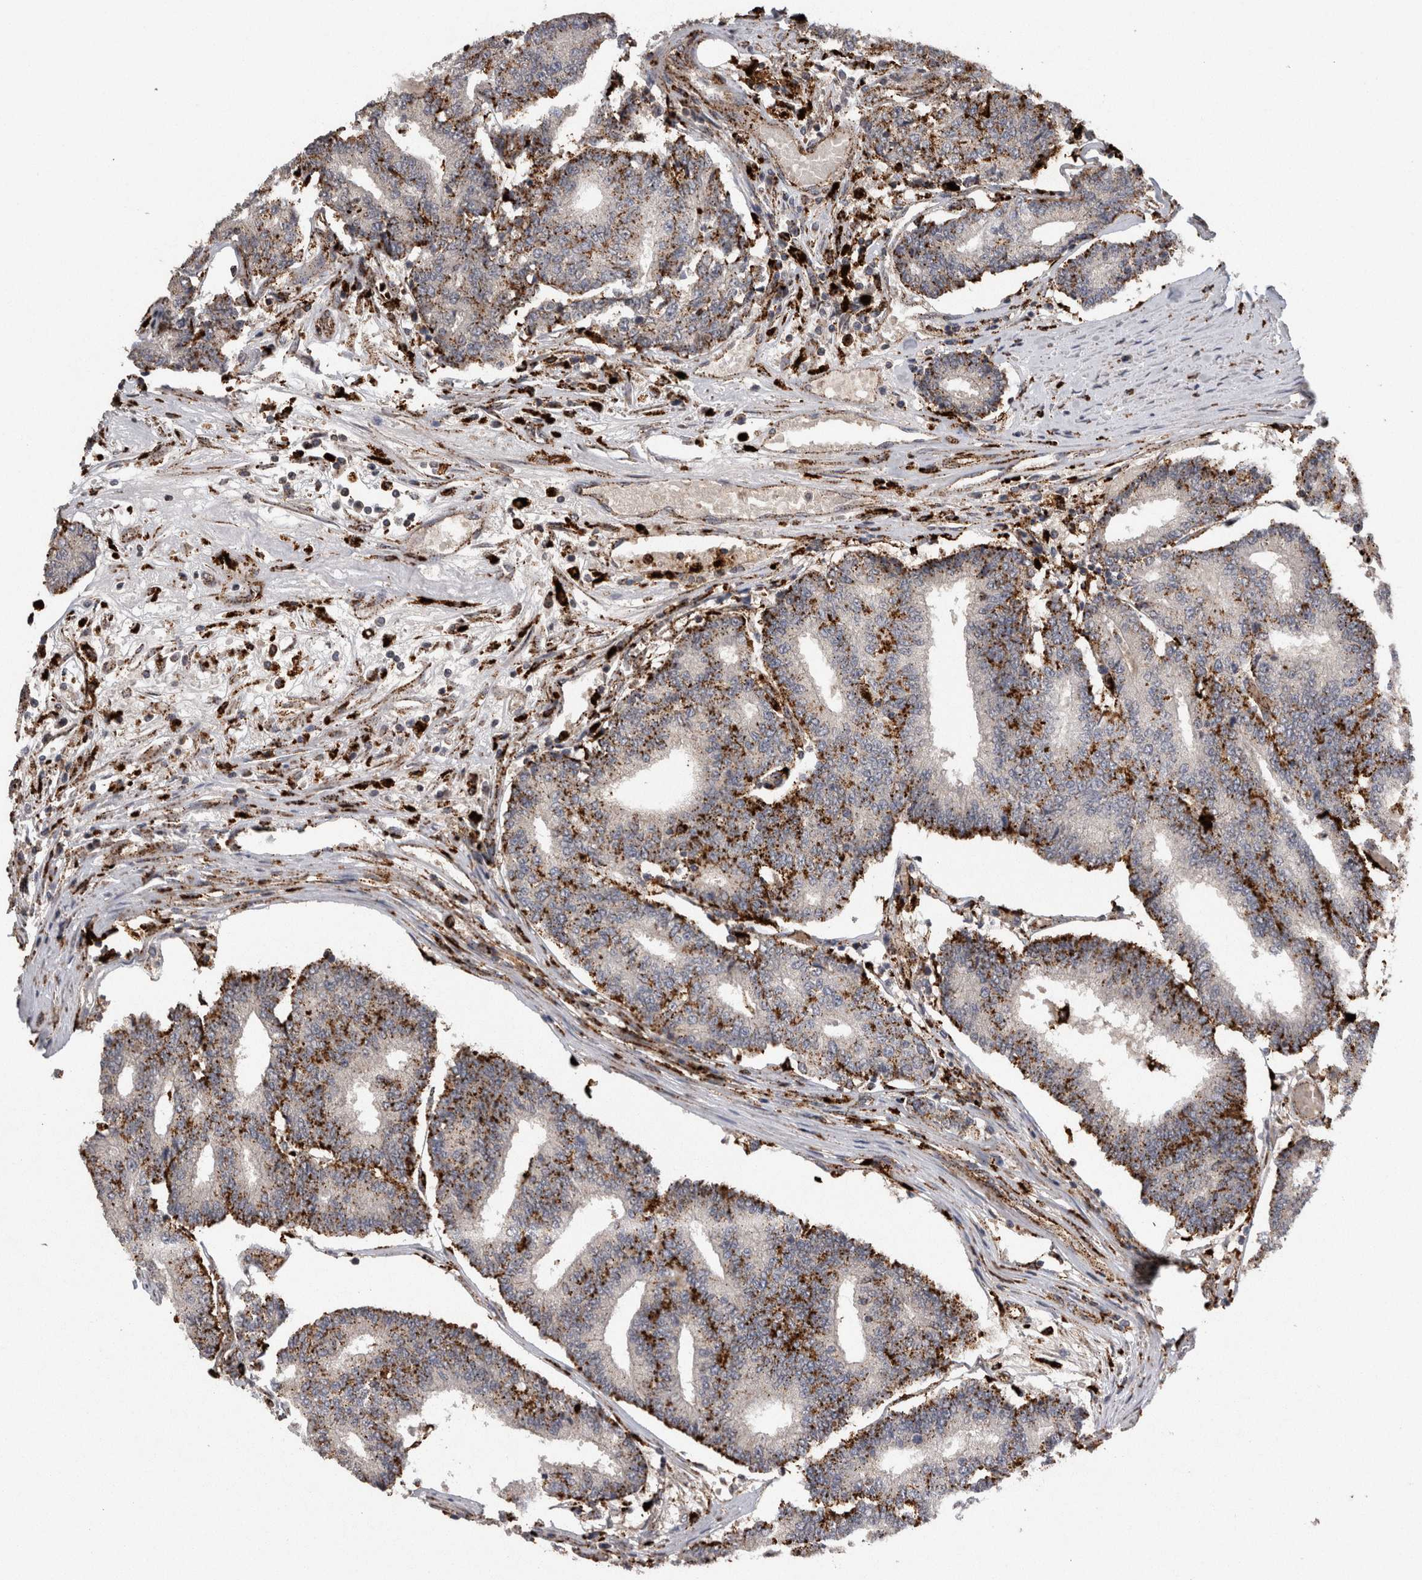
{"staining": {"intensity": "strong", "quantity": ">75%", "location": "cytoplasmic/membranous"}, "tissue": "prostate cancer", "cell_type": "Tumor cells", "image_type": "cancer", "snomed": [{"axis": "morphology", "description": "Normal tissue, NOS"}, {"axis": "morphology", "description": "Adenocarcinoma, High grade"}, {"axis": "topography", "description": "Prostate"}, {"axis": "topography", "description": "Seminal veicle"}], "caption": "There is high levels of strong cytoplasmic/membranous expression in tumor cells of prostate high-grade adenocarcinoma, as demonstrated by immunohistochemical staining (brown color).", "gene": "CTSZ", "patient": {"sex": "male", "age": 55}}